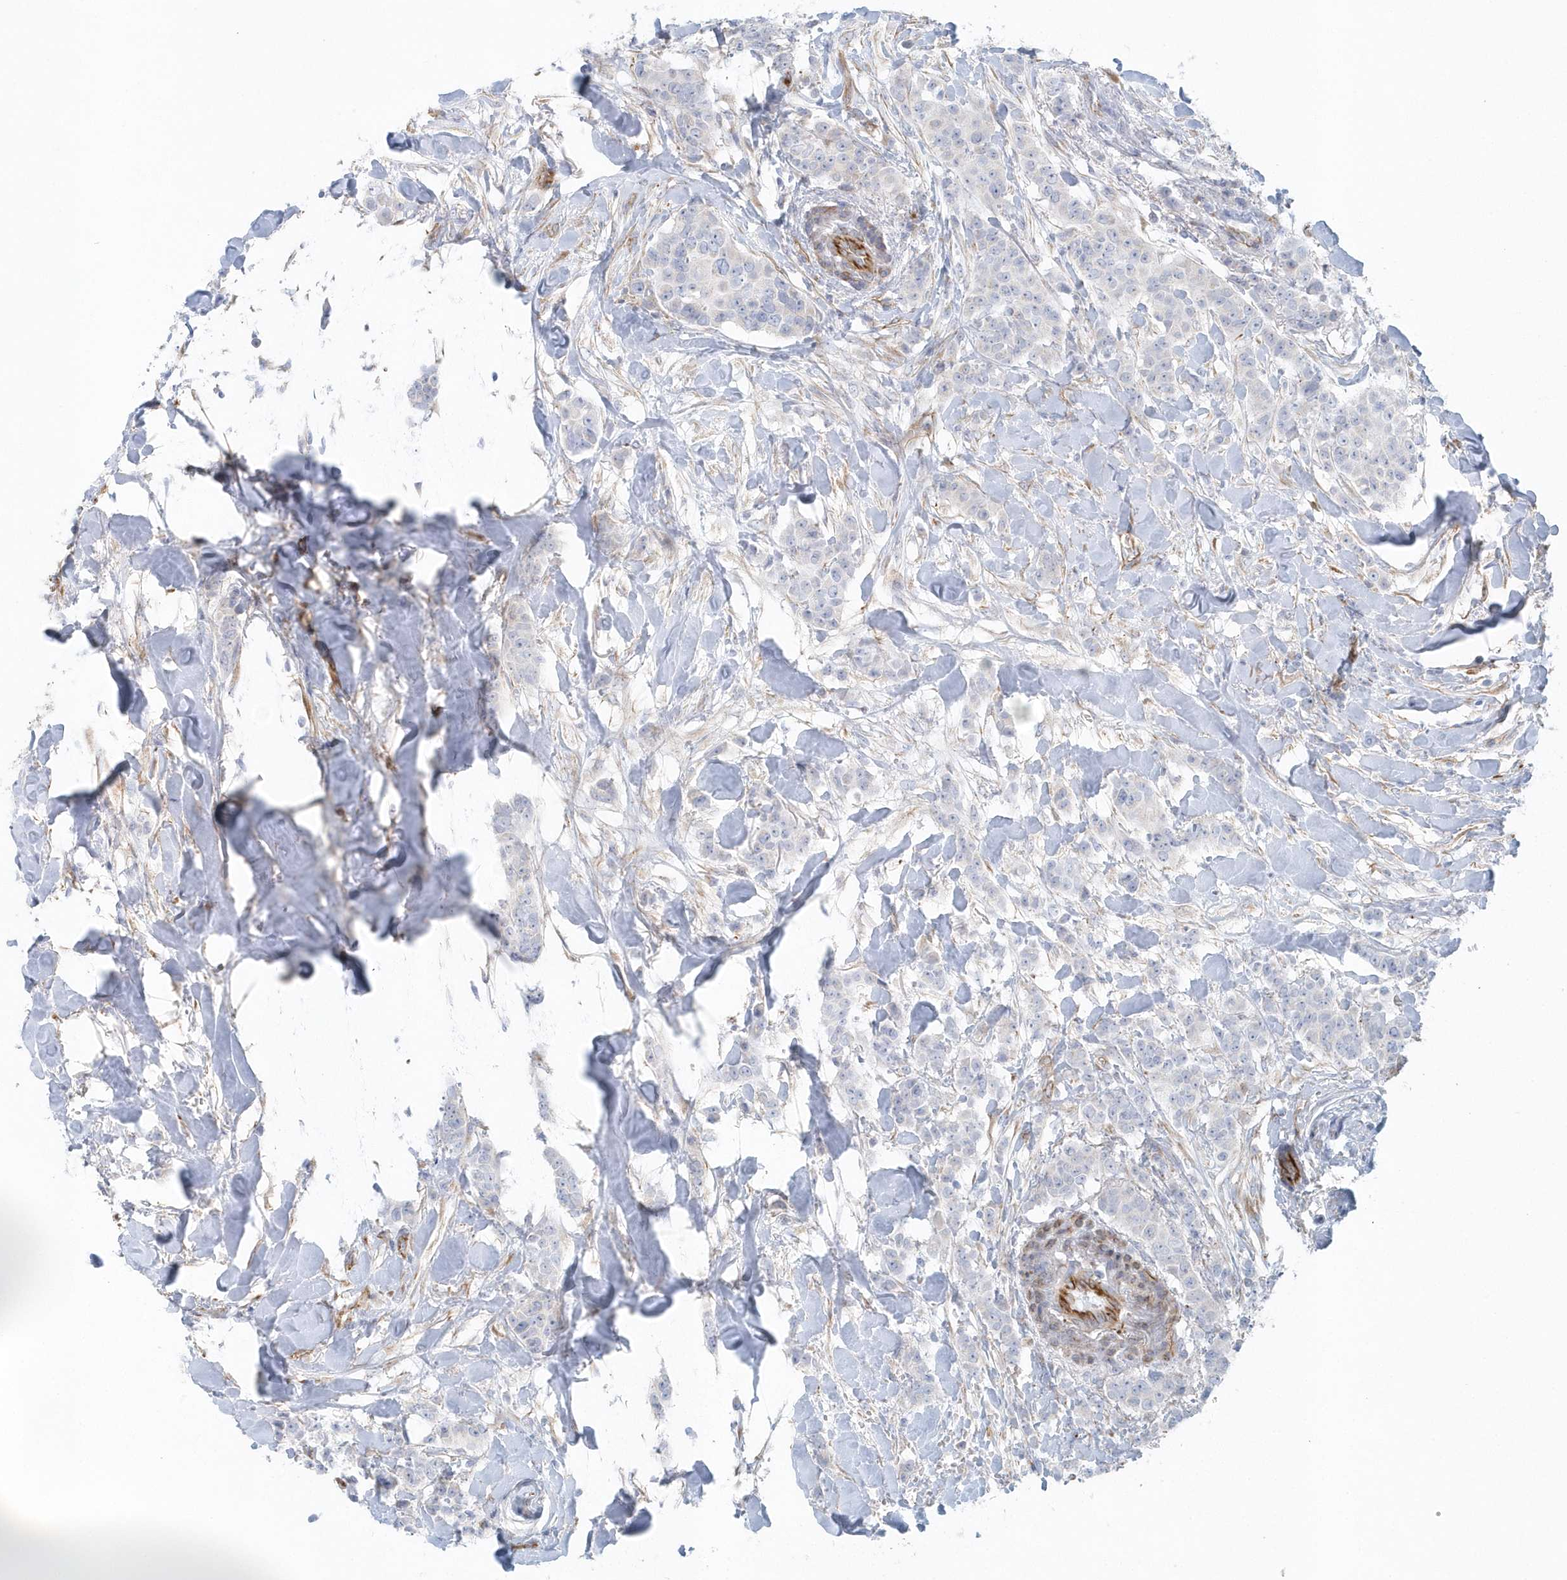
{"staining": {"intensity": "negative", "quantity": "none", "location": "none"}, "tissue": "breast cancer", "cell_type": "Tumor cells", "image_type": "cancer", "snomed": [{"axis": "morphology", "description": "Duct carcinoma"}, {"axis": "topography", "description": "Breast"}], "caption": "Immunohistochemistry micrograph of human breast cancer (invasive ductal carcinoma) stained for a protein (brown), which demonstrates no staining in tumor cells. The staining was performed using DAB (3,3'-diaminobenzidine) to visualize the protein expression in brown, while the nuclei were stained in blue with hematoxylin (Magnification: 20x).", "gene": "GPR152", "patient": {"sex": "female", "age": 40}}